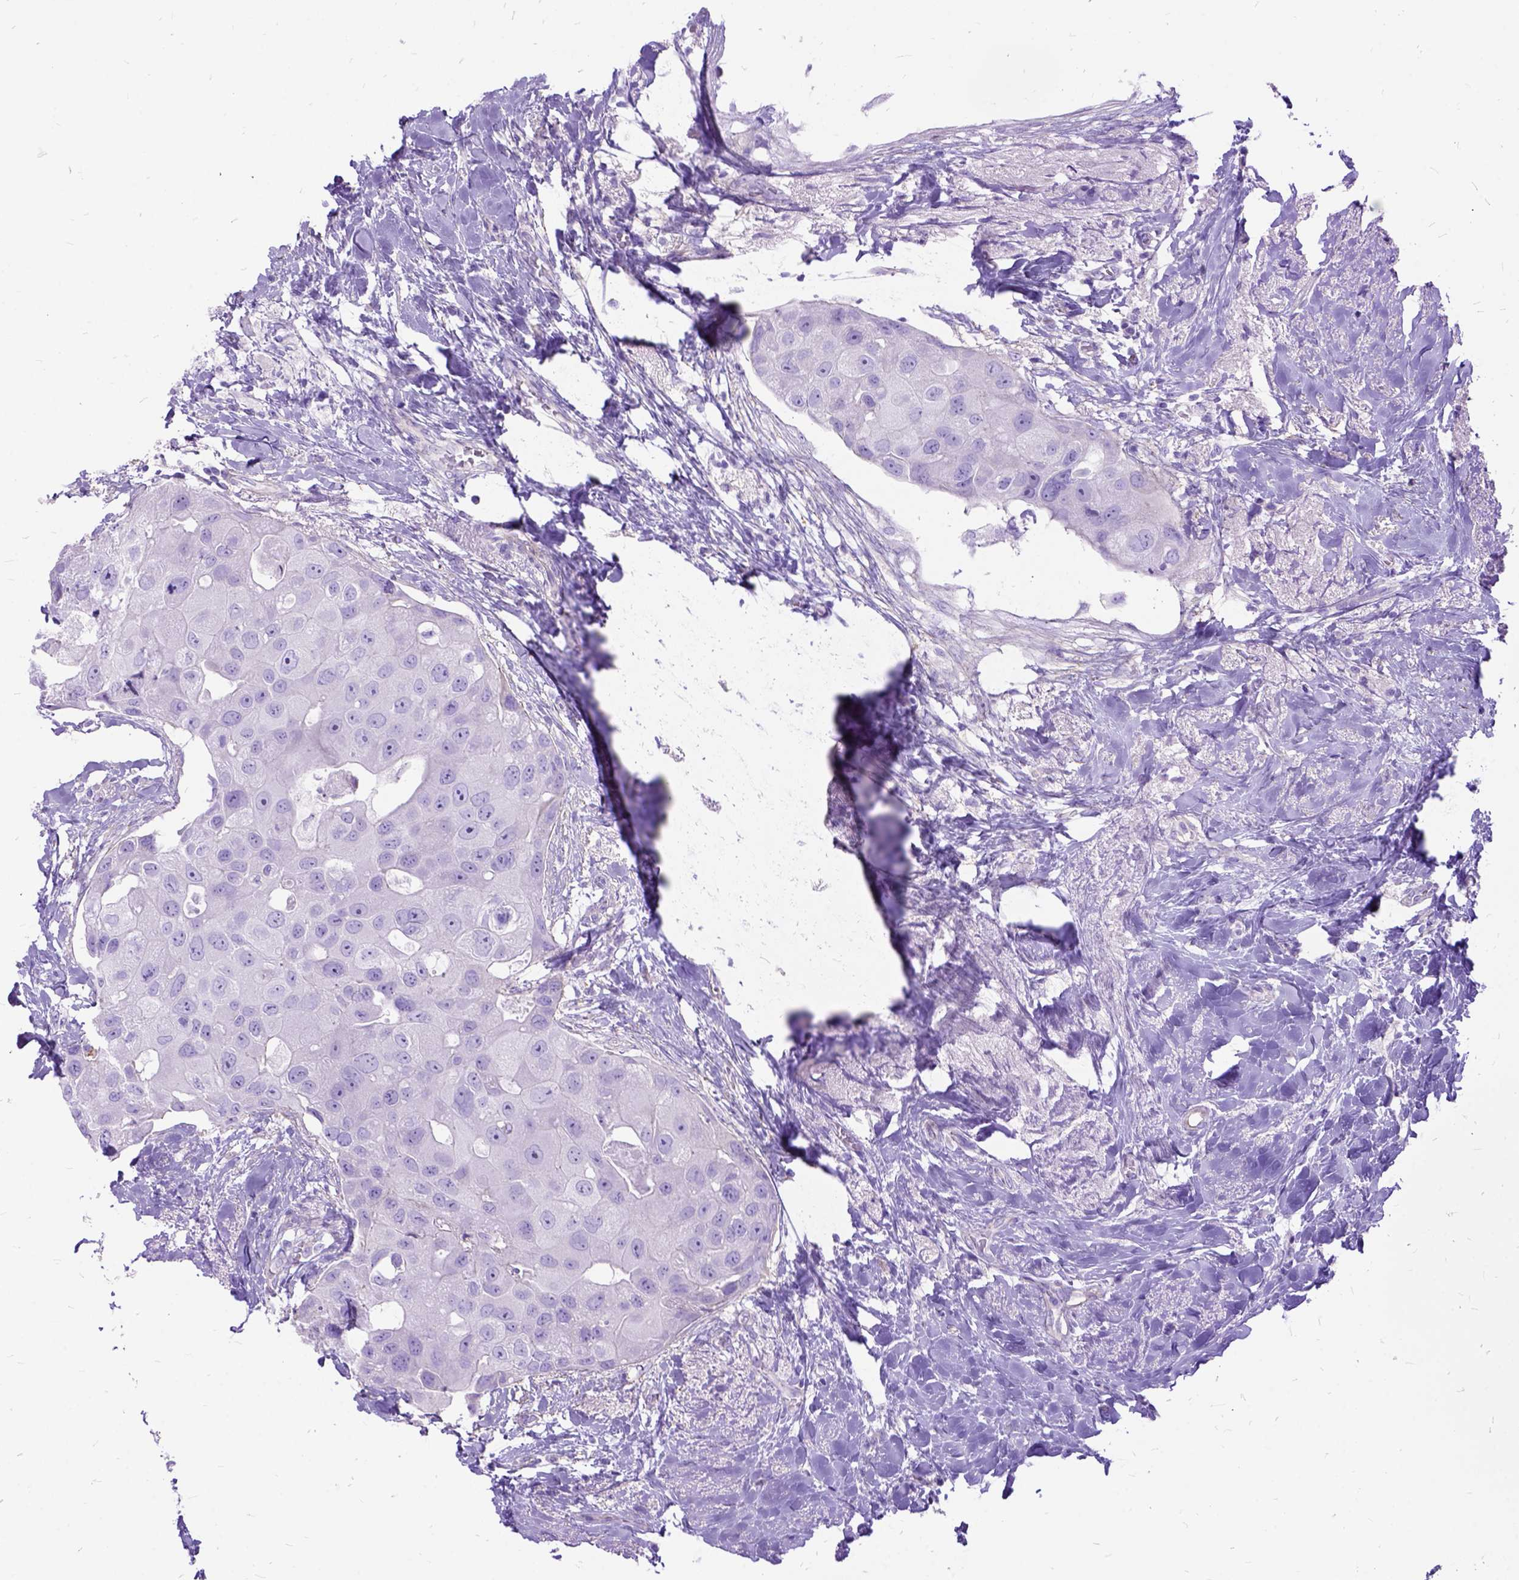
{"staining": {"intensity": "negative", "quantity": "none", "location": "none"}, "tissue": "breast cancer", "cell_type": "Tumor cells", "image_type": "cancer", "snomed": [{"axis": "morphology", "description": "Duct carcinoma"}, {"axis": "topography", "description": "Breast"}], "caption": "This is a image of IHC staining of breast cancer, which shows no positivity in tumor cells.", "gene": "ARL9", "patient": {"sex": "female", "age": 43}}